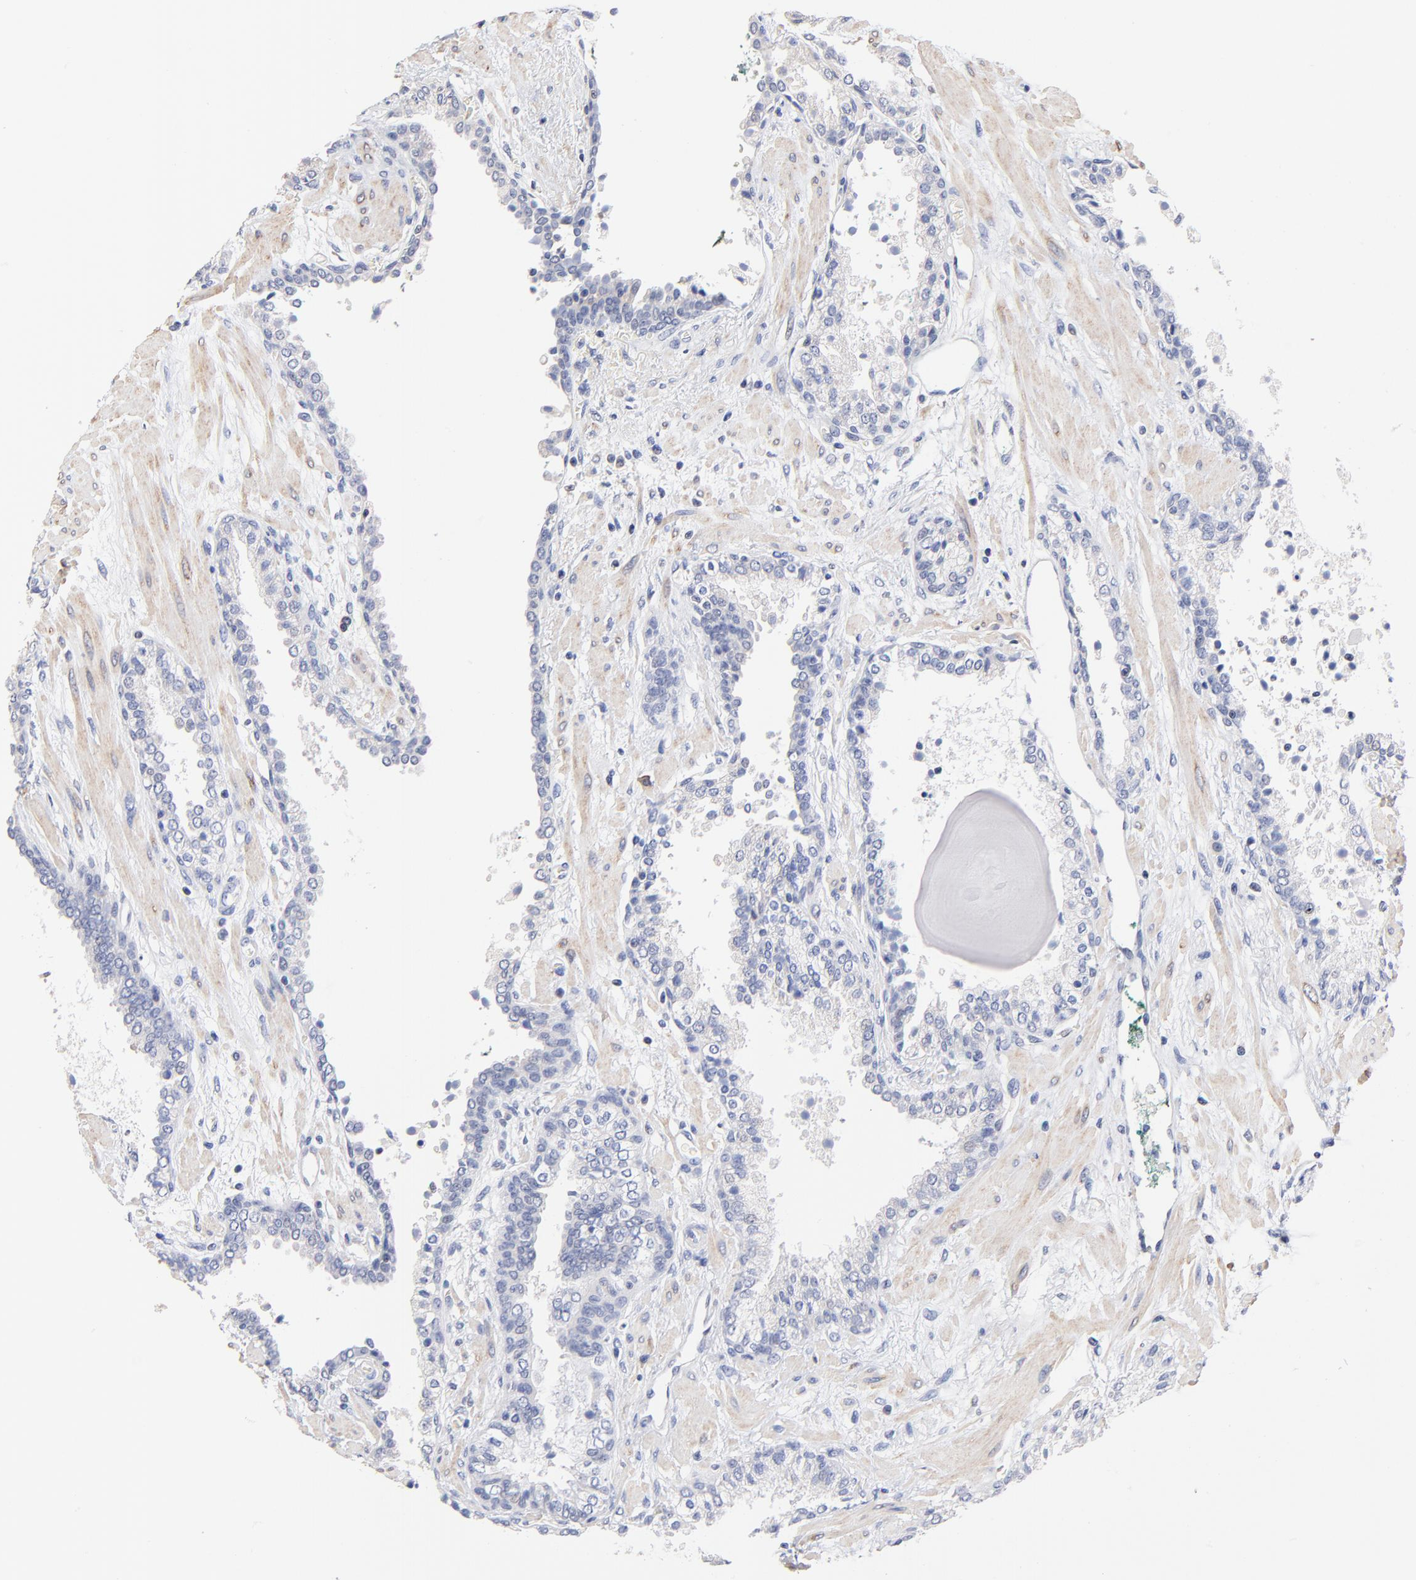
{"staining": {"intensity": "weak", "quantity": "<25%", "location": "cytoplasmic/membranous"}, "tissue": "prostate cancer", "cell_type": "Tumor cells", "image_type": "cancer", "snomed": [{"axis": "morphology", "description": "Adenocarcinoma, Medium grade"}, {"axis": "topography", "description": "Prostate"}], "caption": "Immunohistochemical staining of human prostate cancer exhibits no significant expression in tumor cells.", "gene": "TWNK", "patient": {"sex": "male", "age": 70}}